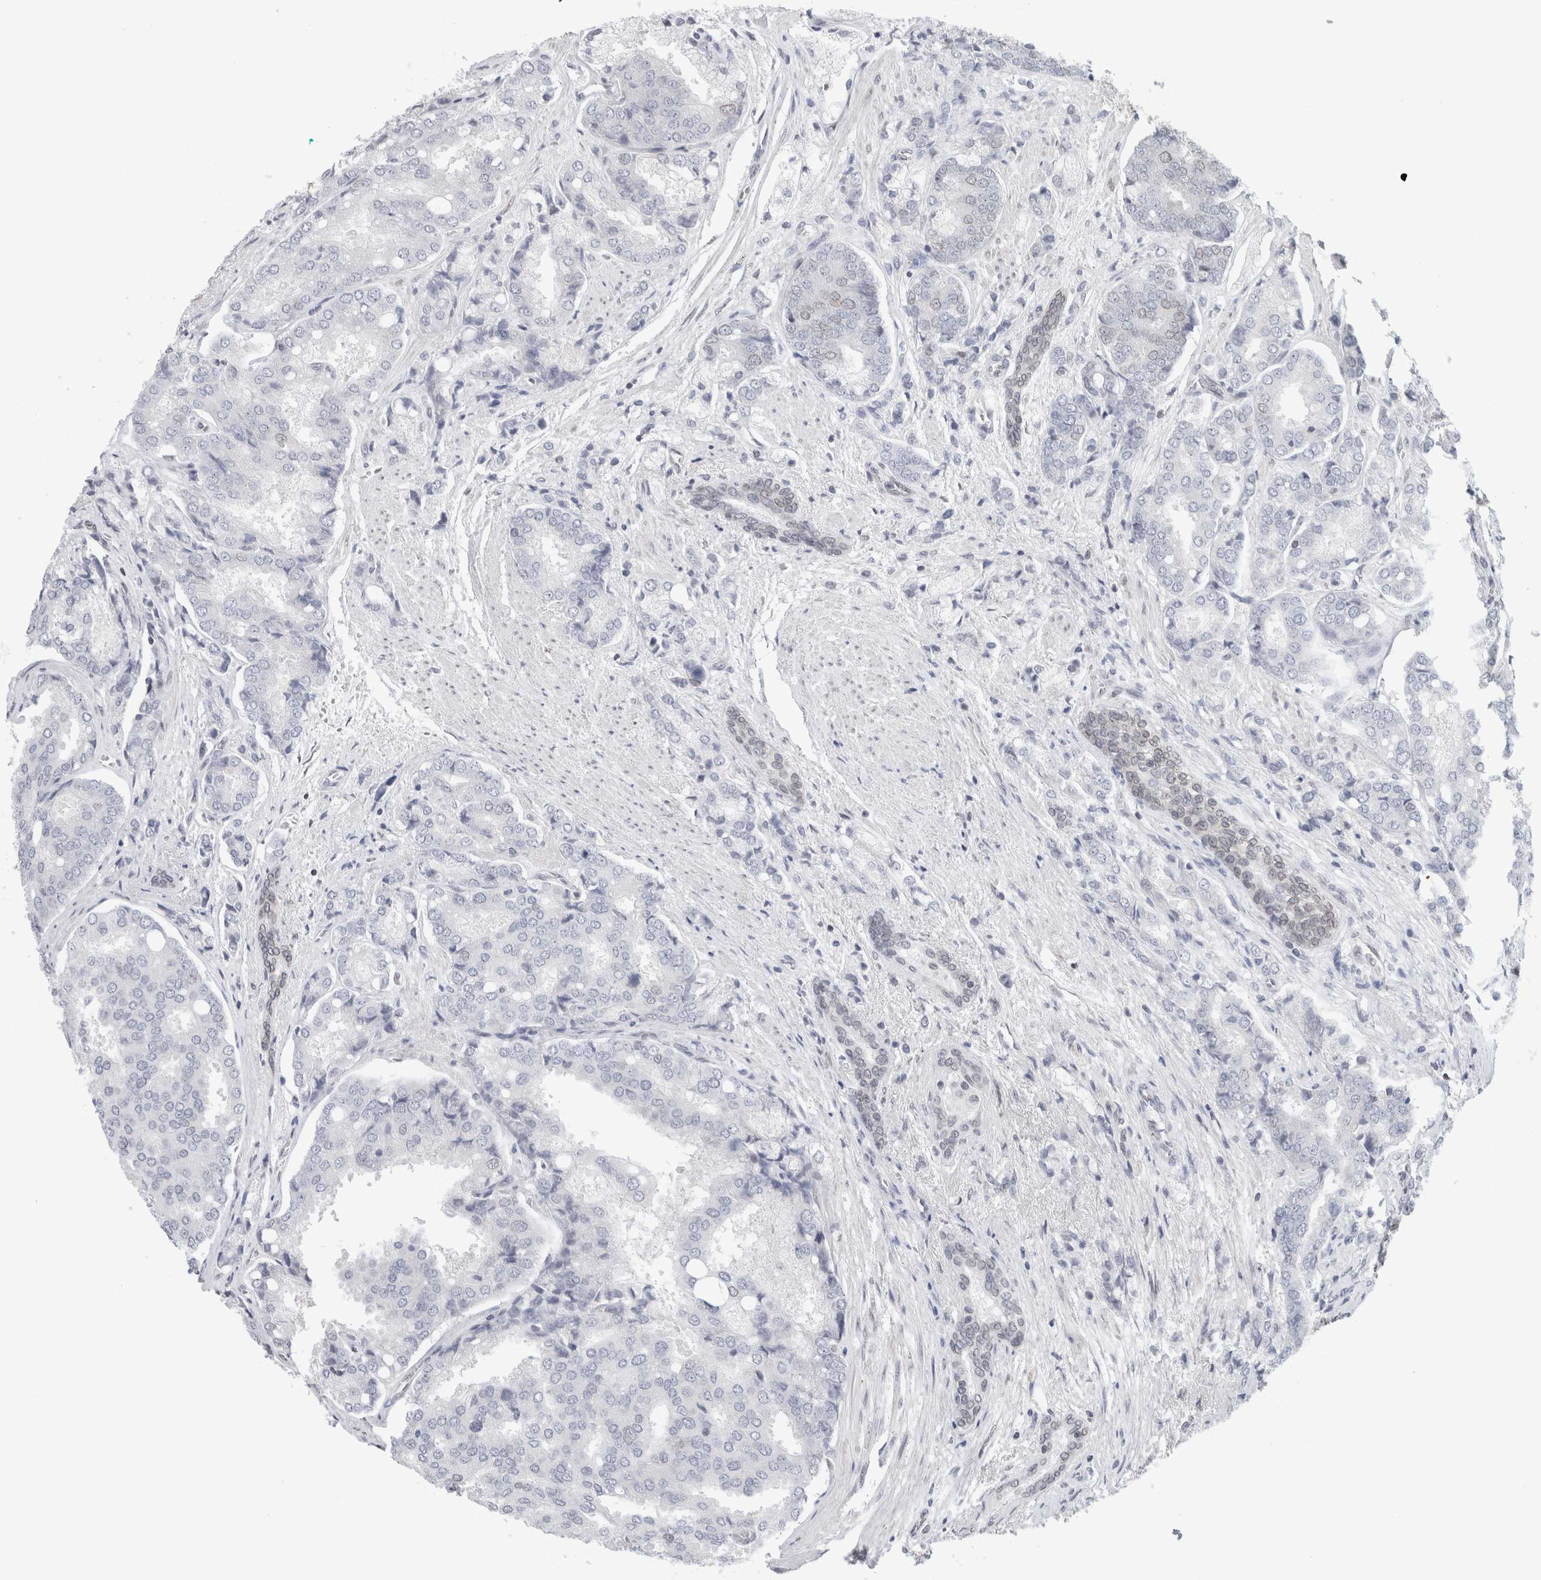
{"staining": {"intensity": "negative", "quantity": "none", "location": "none"}, "tissue": "prostate cancer", "cell_type": "Tumor cells", "image_type": "cancer", "snomed": [{"axis": "morphology", "description": "Adenocarcinoma, High grade"}, {"axis": "topography", "description": "Prostate"}], "caption": "Immunohistochemistry (IHC) of human prostate high-grade adenocarcinoma demonstrates no positivity in tumor cells.", "gene": "RBMX2", "patient": {"sex": "male", "age": 50}}